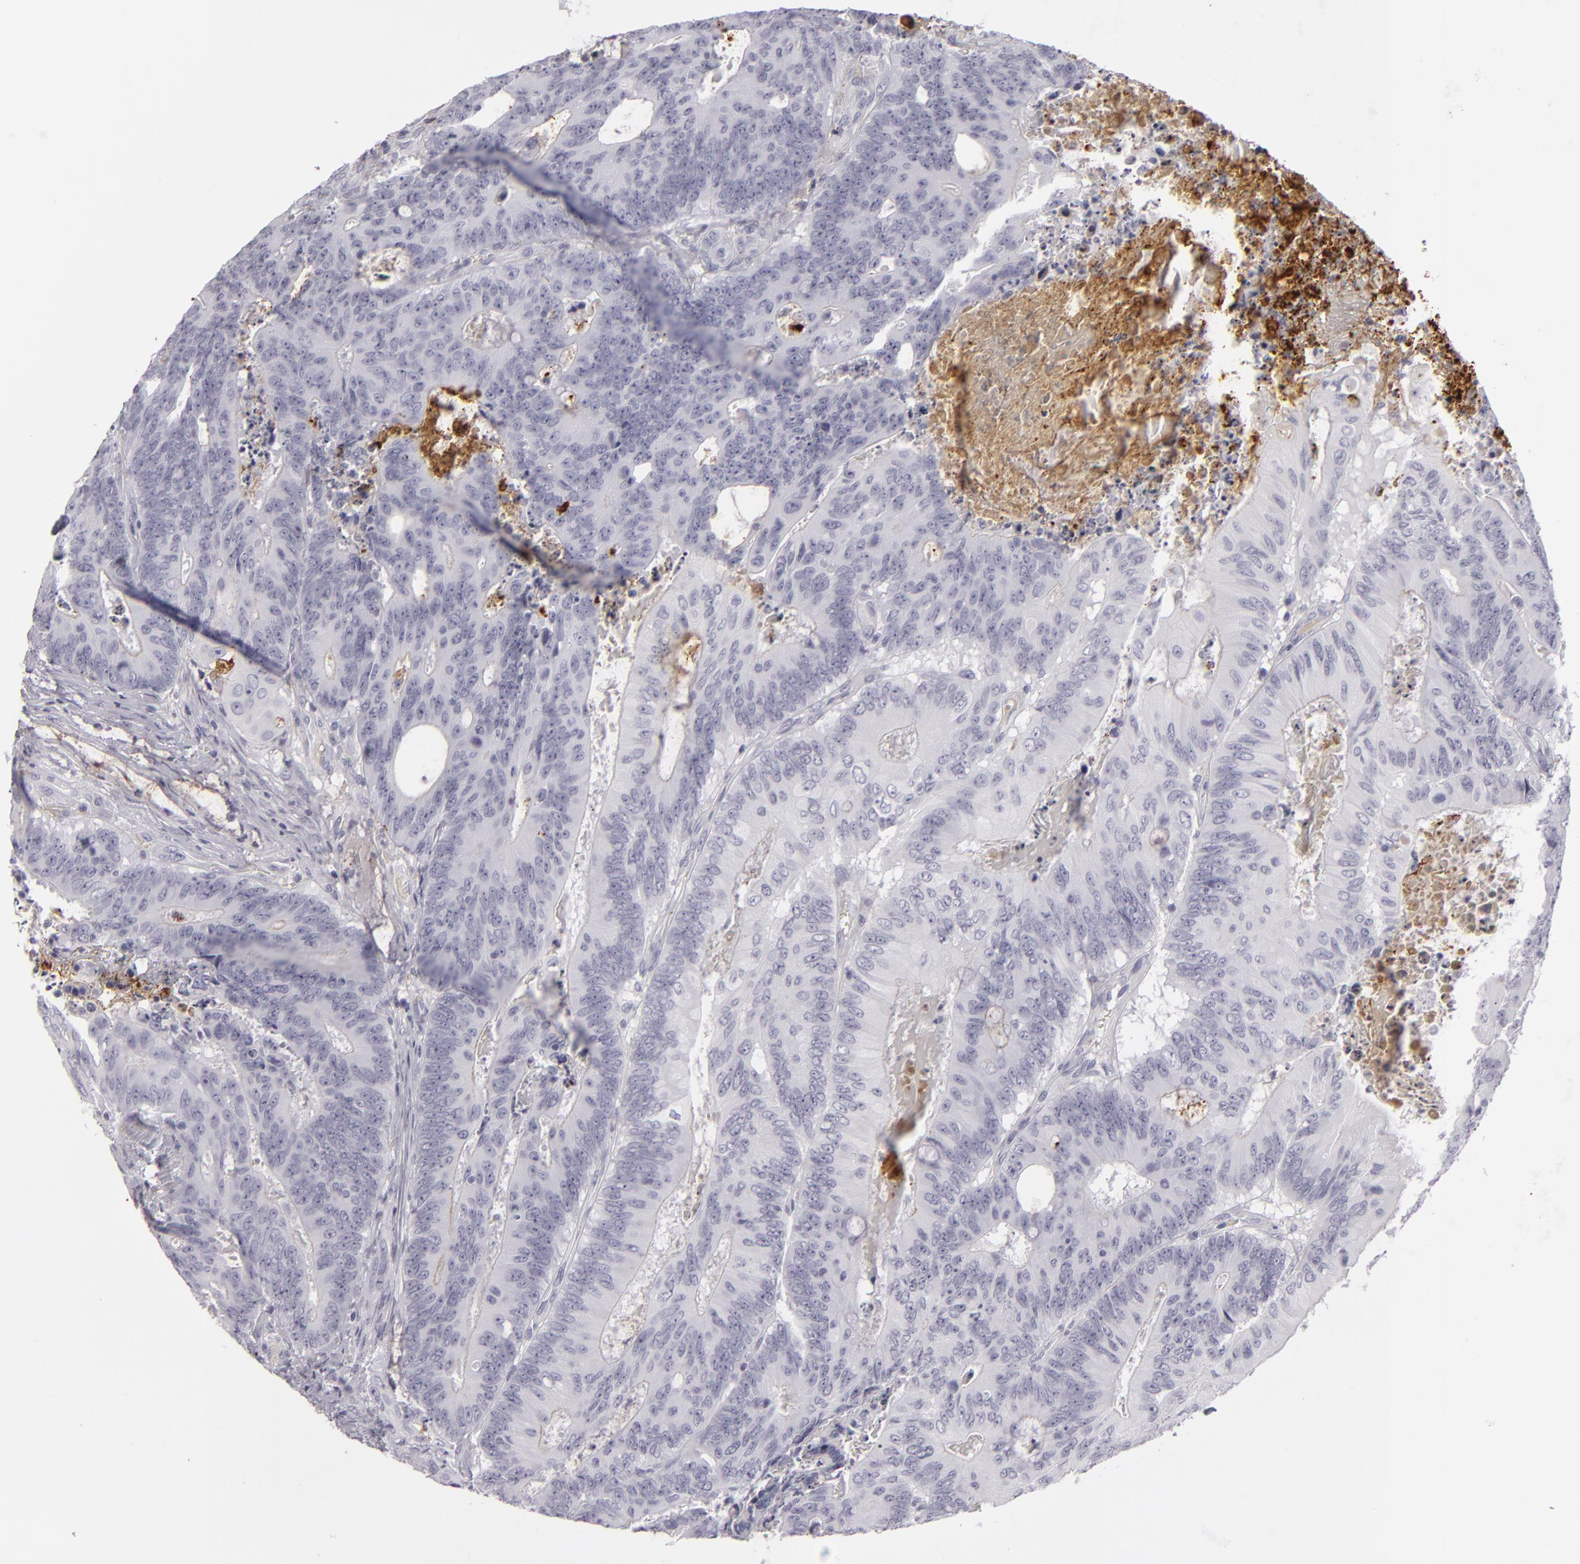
{"staining": {"intensity": "negative", "quantity": "none", "location": "none"}, "tissue": "colorectal cancer", "cell_type": "Tumor cells", "image_type": "cancer", "snomed": [{"axis": "morphology", "description": "Adenocarcinoma, NOS"}, {"axis": "topography", "description": "Colon"}], "caption": "Immunohistochemistry (IHC) micrograph of neoplastic tissue: human adenocarcinoma (colorectal) stained with DAB demonstrates no significant protein positivity in tumor cells.", "gene": "C9", "patient": {"sex": "male", "age": 65}}